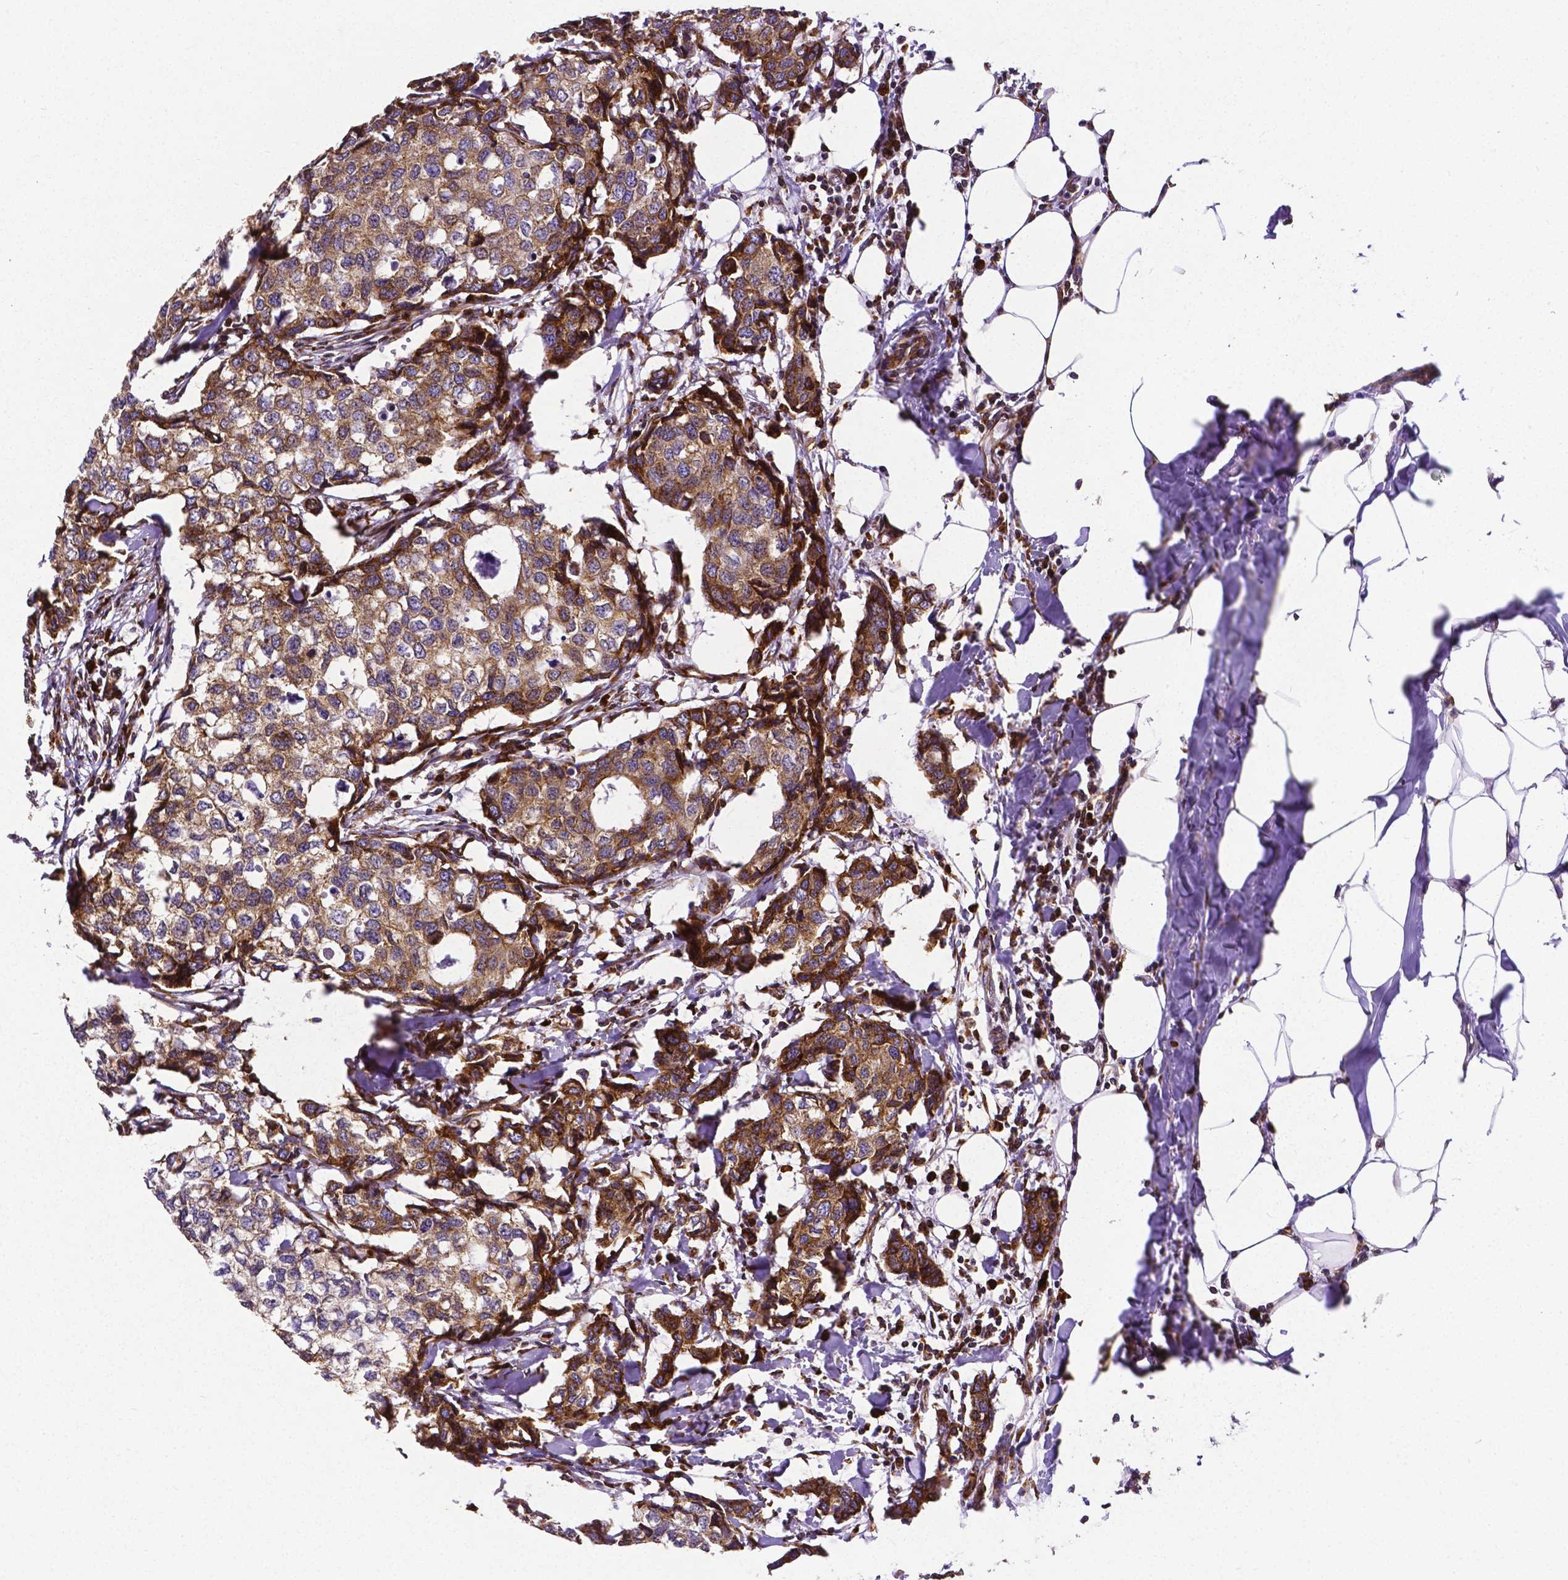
{"staining": {"intensity": "moderate", "quantity": ">75%", "location": "cytoplasmic/membranous"}, "tissue": "breast cancer", "cell_type": "Tumor cells", "image_type": "cancer", "snomed": [{"axis": "morphology", "description": "Duct carcinoma"}, {"axis": "topography", "description": "Breast"}], "caption": "Immunohistochemistry (IHC) of human intraductal carcinoma (breast) demonstrates medium levels of moderate cytoplasmic/membranous expression in about >75% of tumor cells. The protein of interest is shown in brown color, while the nuclei are stained blue.", "gene": "MTDH", "patient": {"sex": "female", "age": 27}}